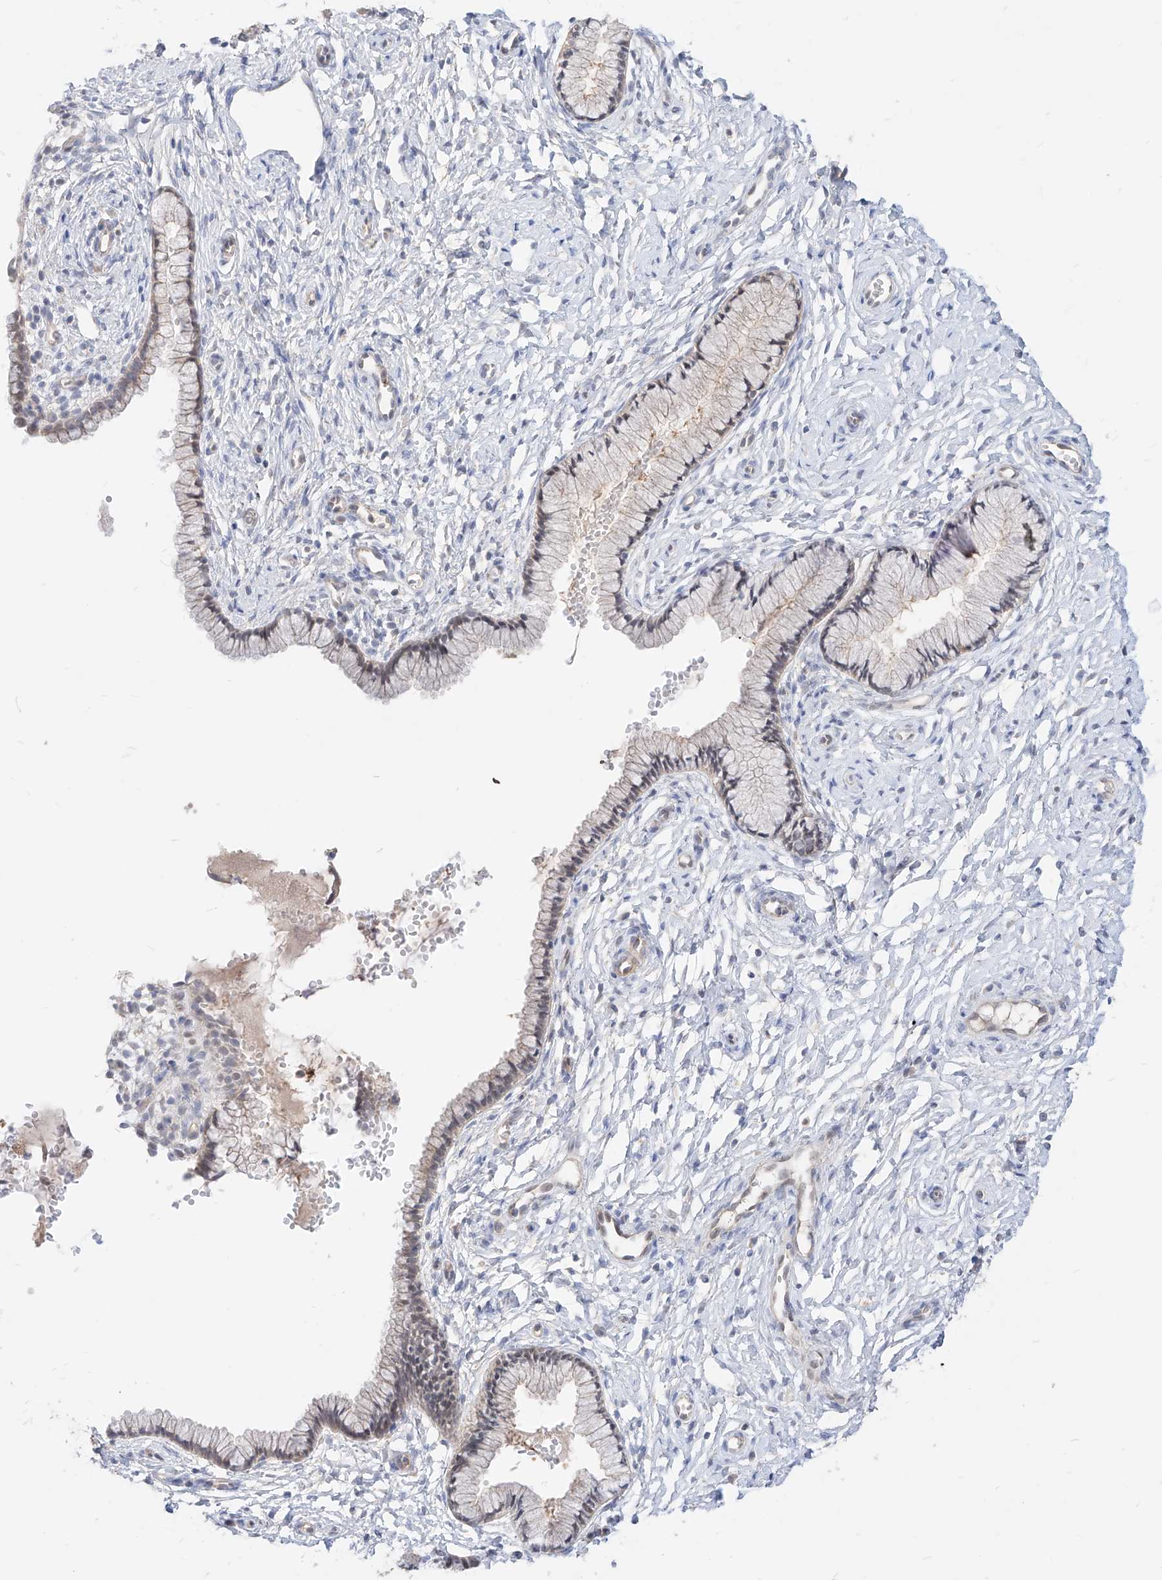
{"staining": {"intensity": "weak", "quantity": "25%-75%", "location": "cytoplasmic/membranous,nuclear"}, "tissue": "cervix", "cell_type": "Glandular cells", "image_type": "normal", "snomed": [{"axis": "morphology", "description": "Normal tissue, NOS"}, {"axis": "topography", "description": "Cervix"}], "caption": "An IHC histopathology image of benign tissue is shown. Protein staining in brown labels weak cytoplasmic/membranous,nuclear positivity in cervix within glandular cells.", "gene": "TSNAX", "patient": {"sex": "female", "age": 33}}